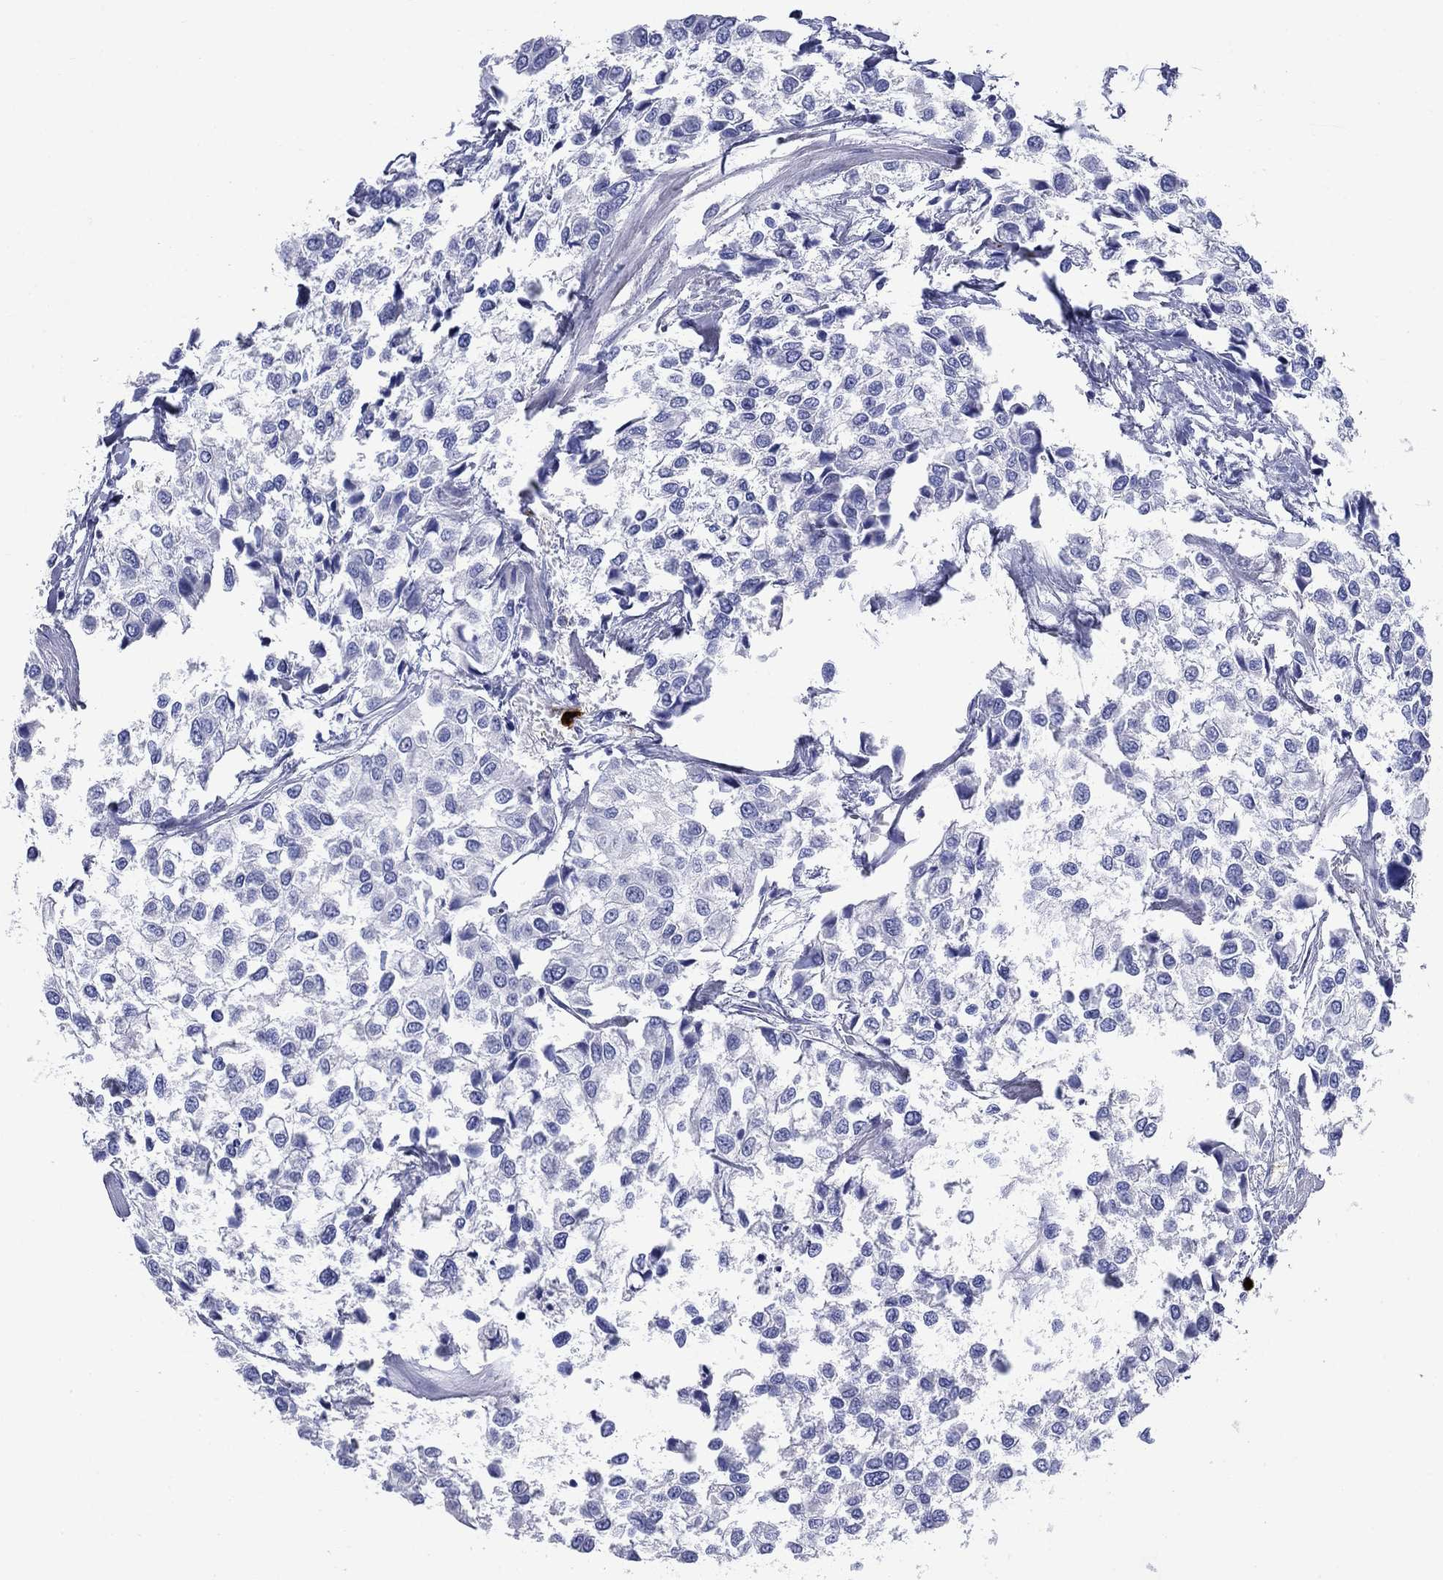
{"staining": {"intensity": "negative", "quantity": "none", "location": "none"}, "tissue": "urothelial cancer", "cell_type": "Tumor cells", "image_type": "cancer", "snomed": [{"axis": "morphology", "description": "Urothelial carcinoma, High grade"}, {"axis": "topography", "description": "Urinary bladder"}], "caption": "There is no significant positivity in tumor cells of high-grade urothelial carcinoma.", "gene": "AZU1", "patient": {"sex": "male", "age": 73}}